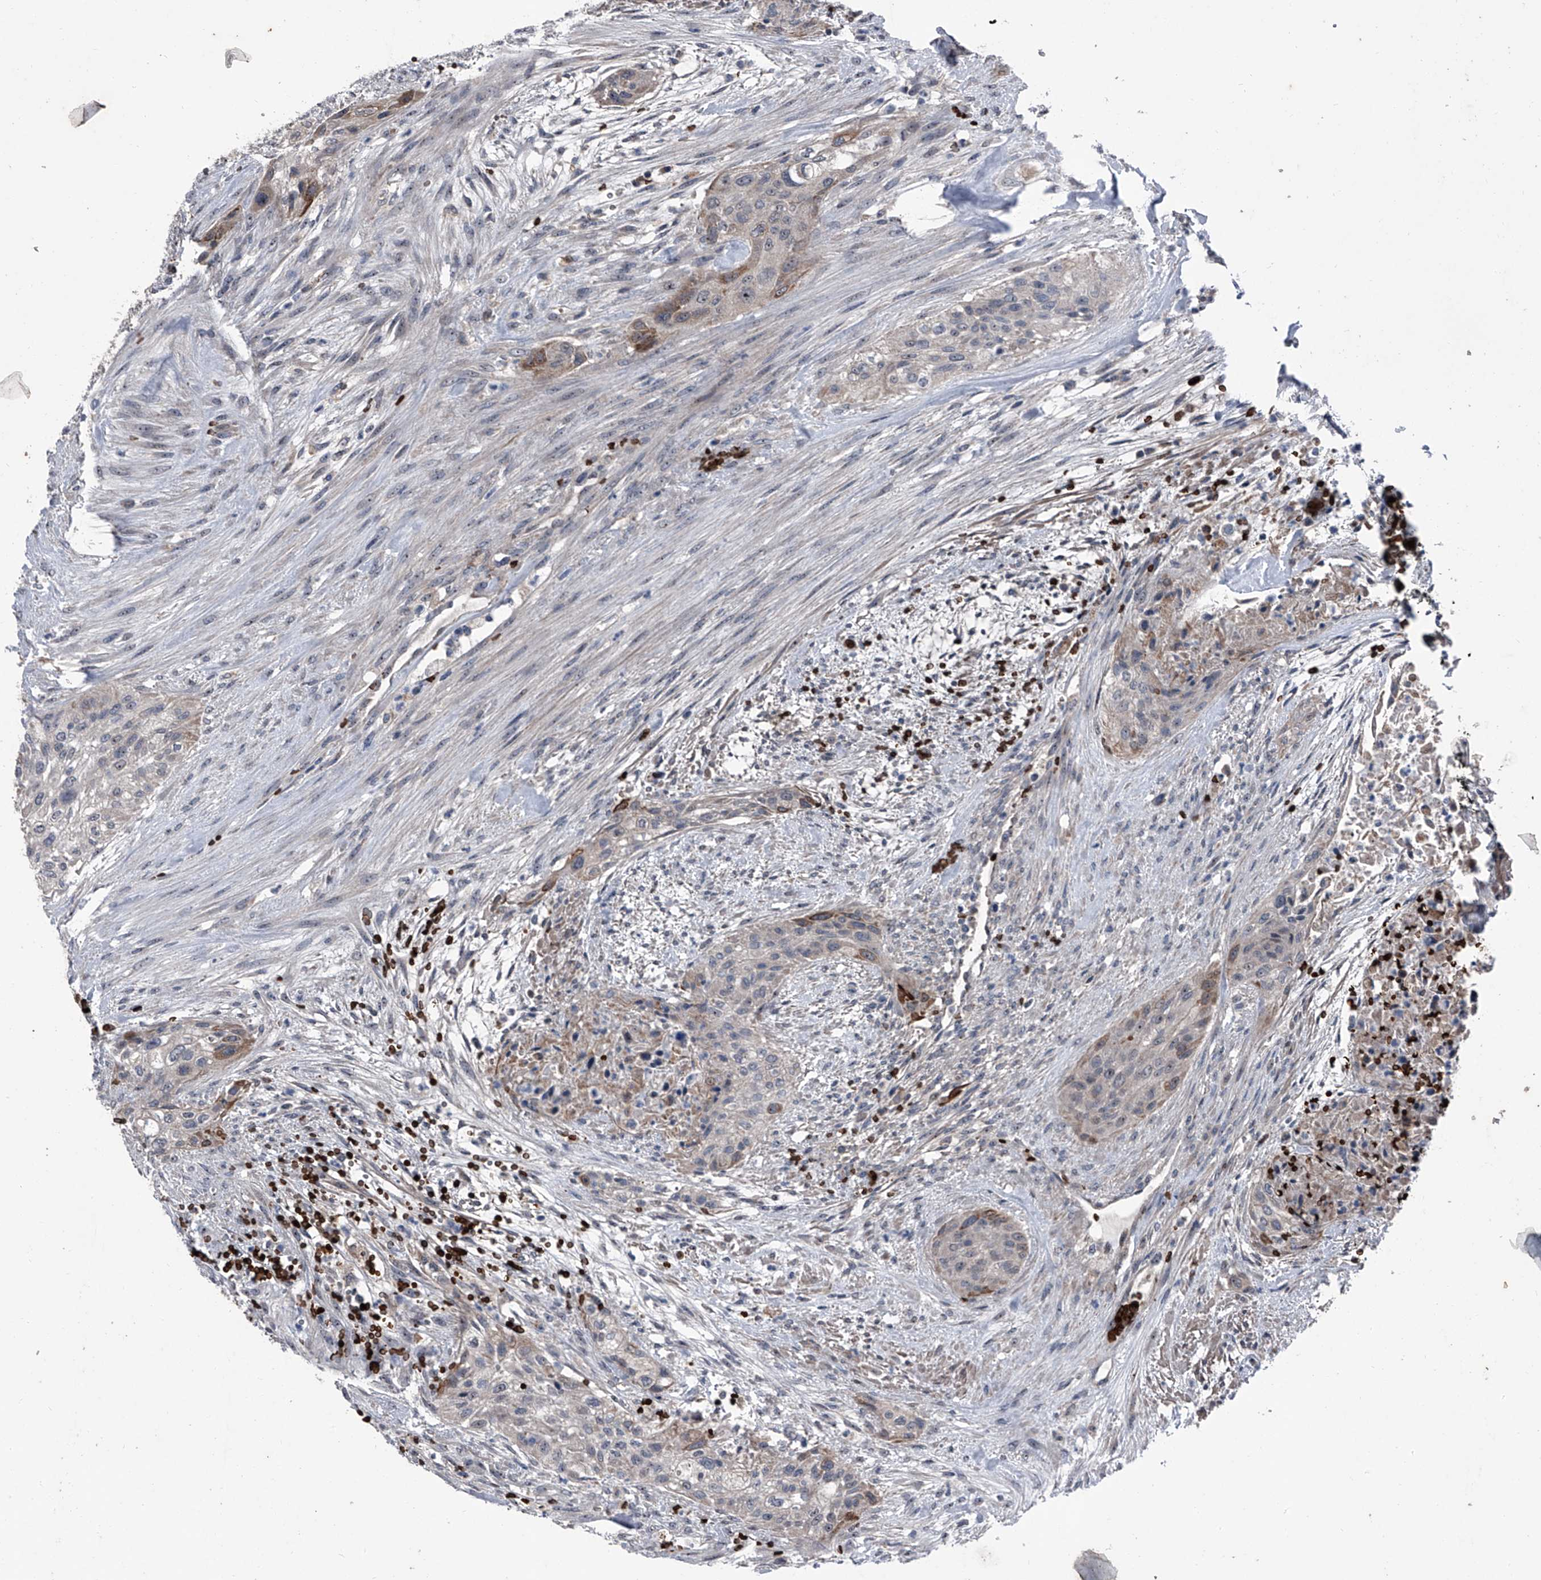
{"staining": {"intensity": "moderate", "quantity": "<25%", "location": "cytoplasmic/membranous"}, "tissue": "urothelial cancer", "cell_type": "Tumor cells", "image_type": "cancer", "snomed": [{"axis": "morphology", "description": "Urothelial carcinoma, High grade"}, {"axis": "topography", "description": "Urinary bladder"}], "caption": "Urothelial carcinoma (high-grade) tissue reveals moderate cytoplasmic/membranous positivity in about <25% of tumor cells, visualized by immunohistochemistry.", "gene": "CEP85L", "patient": {"sex": "male", "age": 35}}